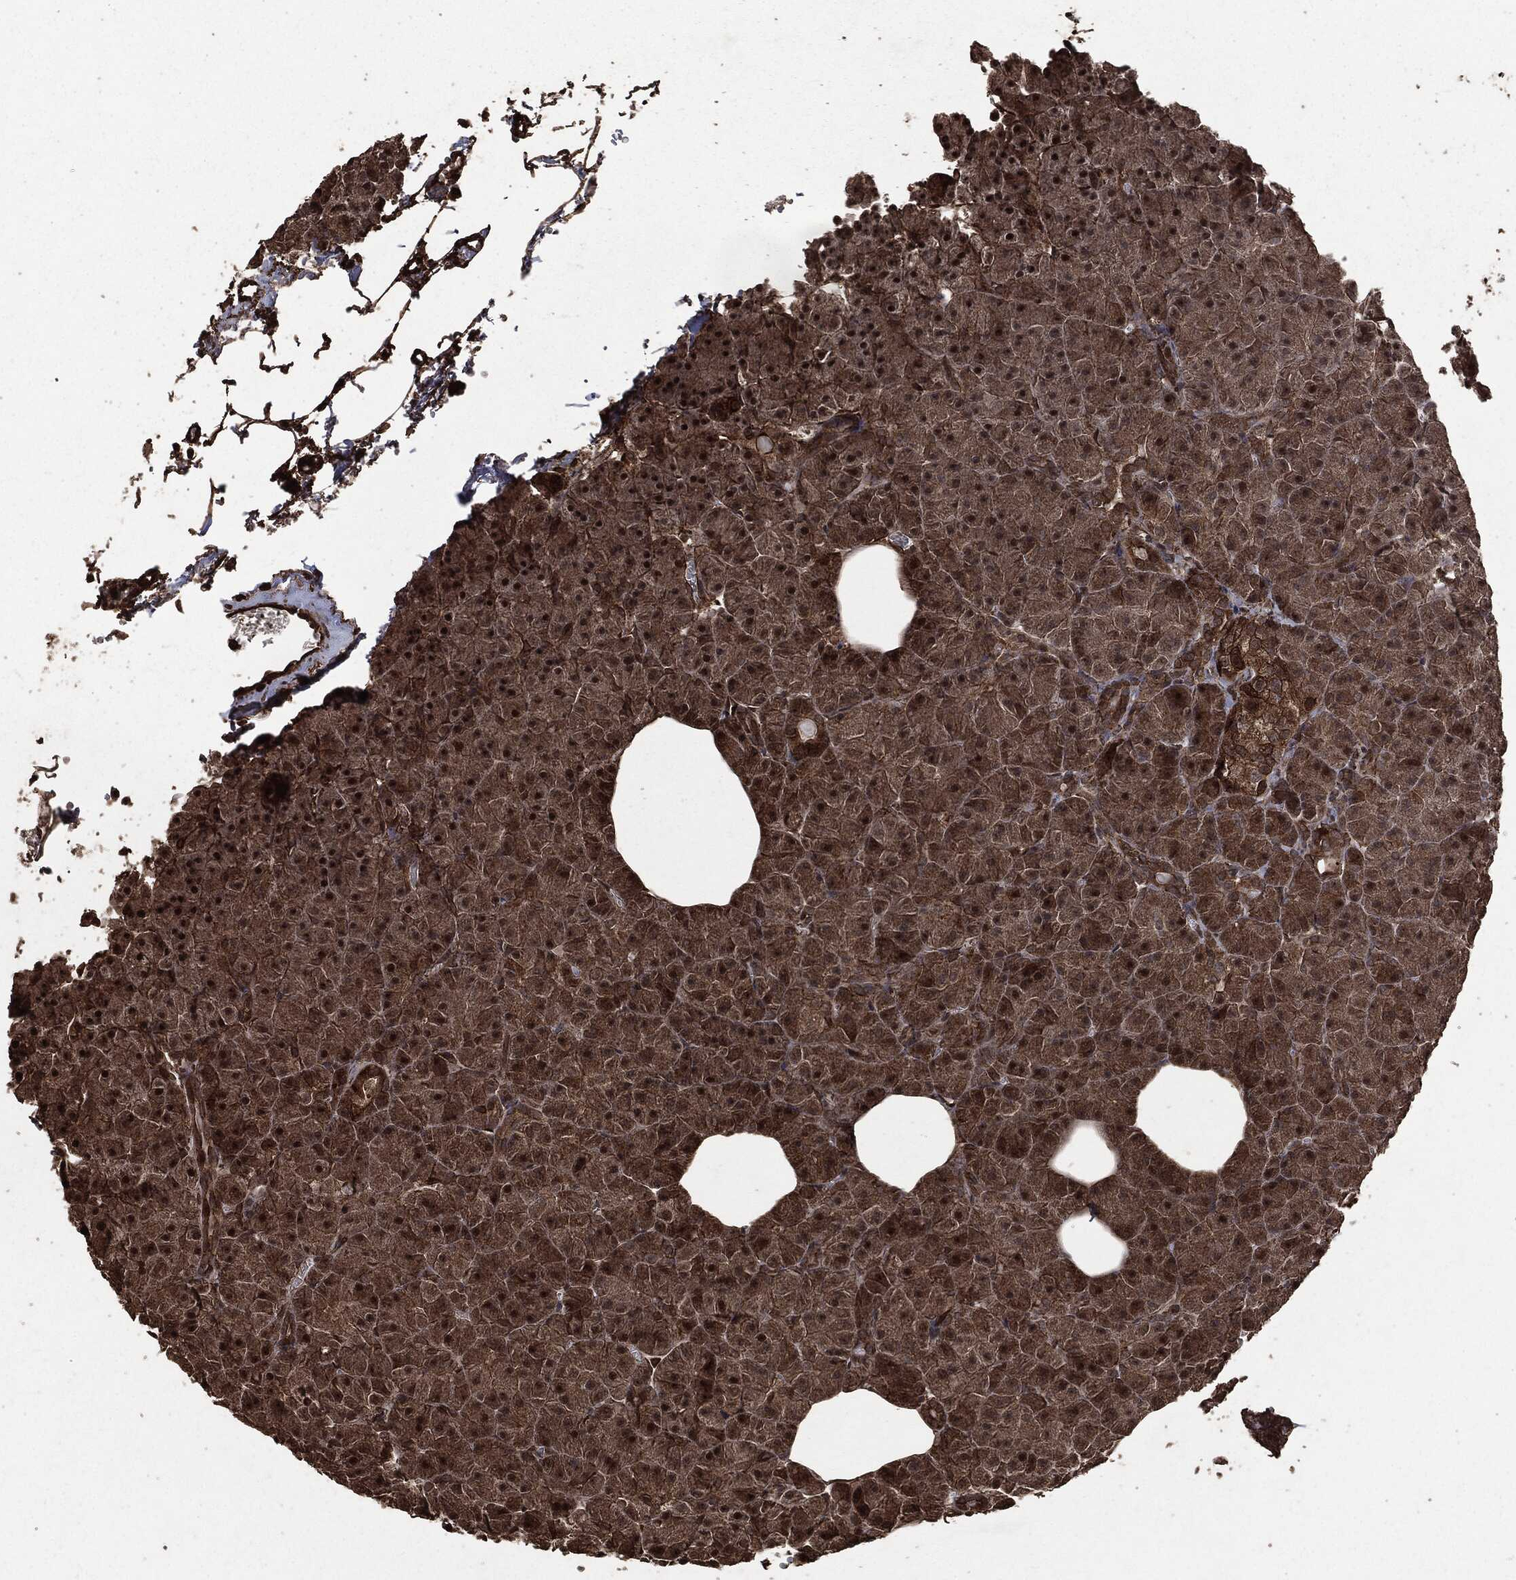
{"staining": {"intensity": "strong", "quantity": "25%-75%", "location": "cytoplasmic/membranous,nuclear"}, "tissue": "pancreas", "cell_type": "Exocrine glandular cells", "image_type": "normal", "snomed": [{"axis": "morphology", "description": "Normal tissue, NOS"}, {"axis": "topography", "description": "Pancreas"}], "caption": "The image demonstrates staining of normal pancreas, revealing strong cytoplasmic/membranous,nuclear protein expression (brown color) within exocrine glandular cells.", "gene": "HRAS", "patient": {"sex": "male", "age": 61}}